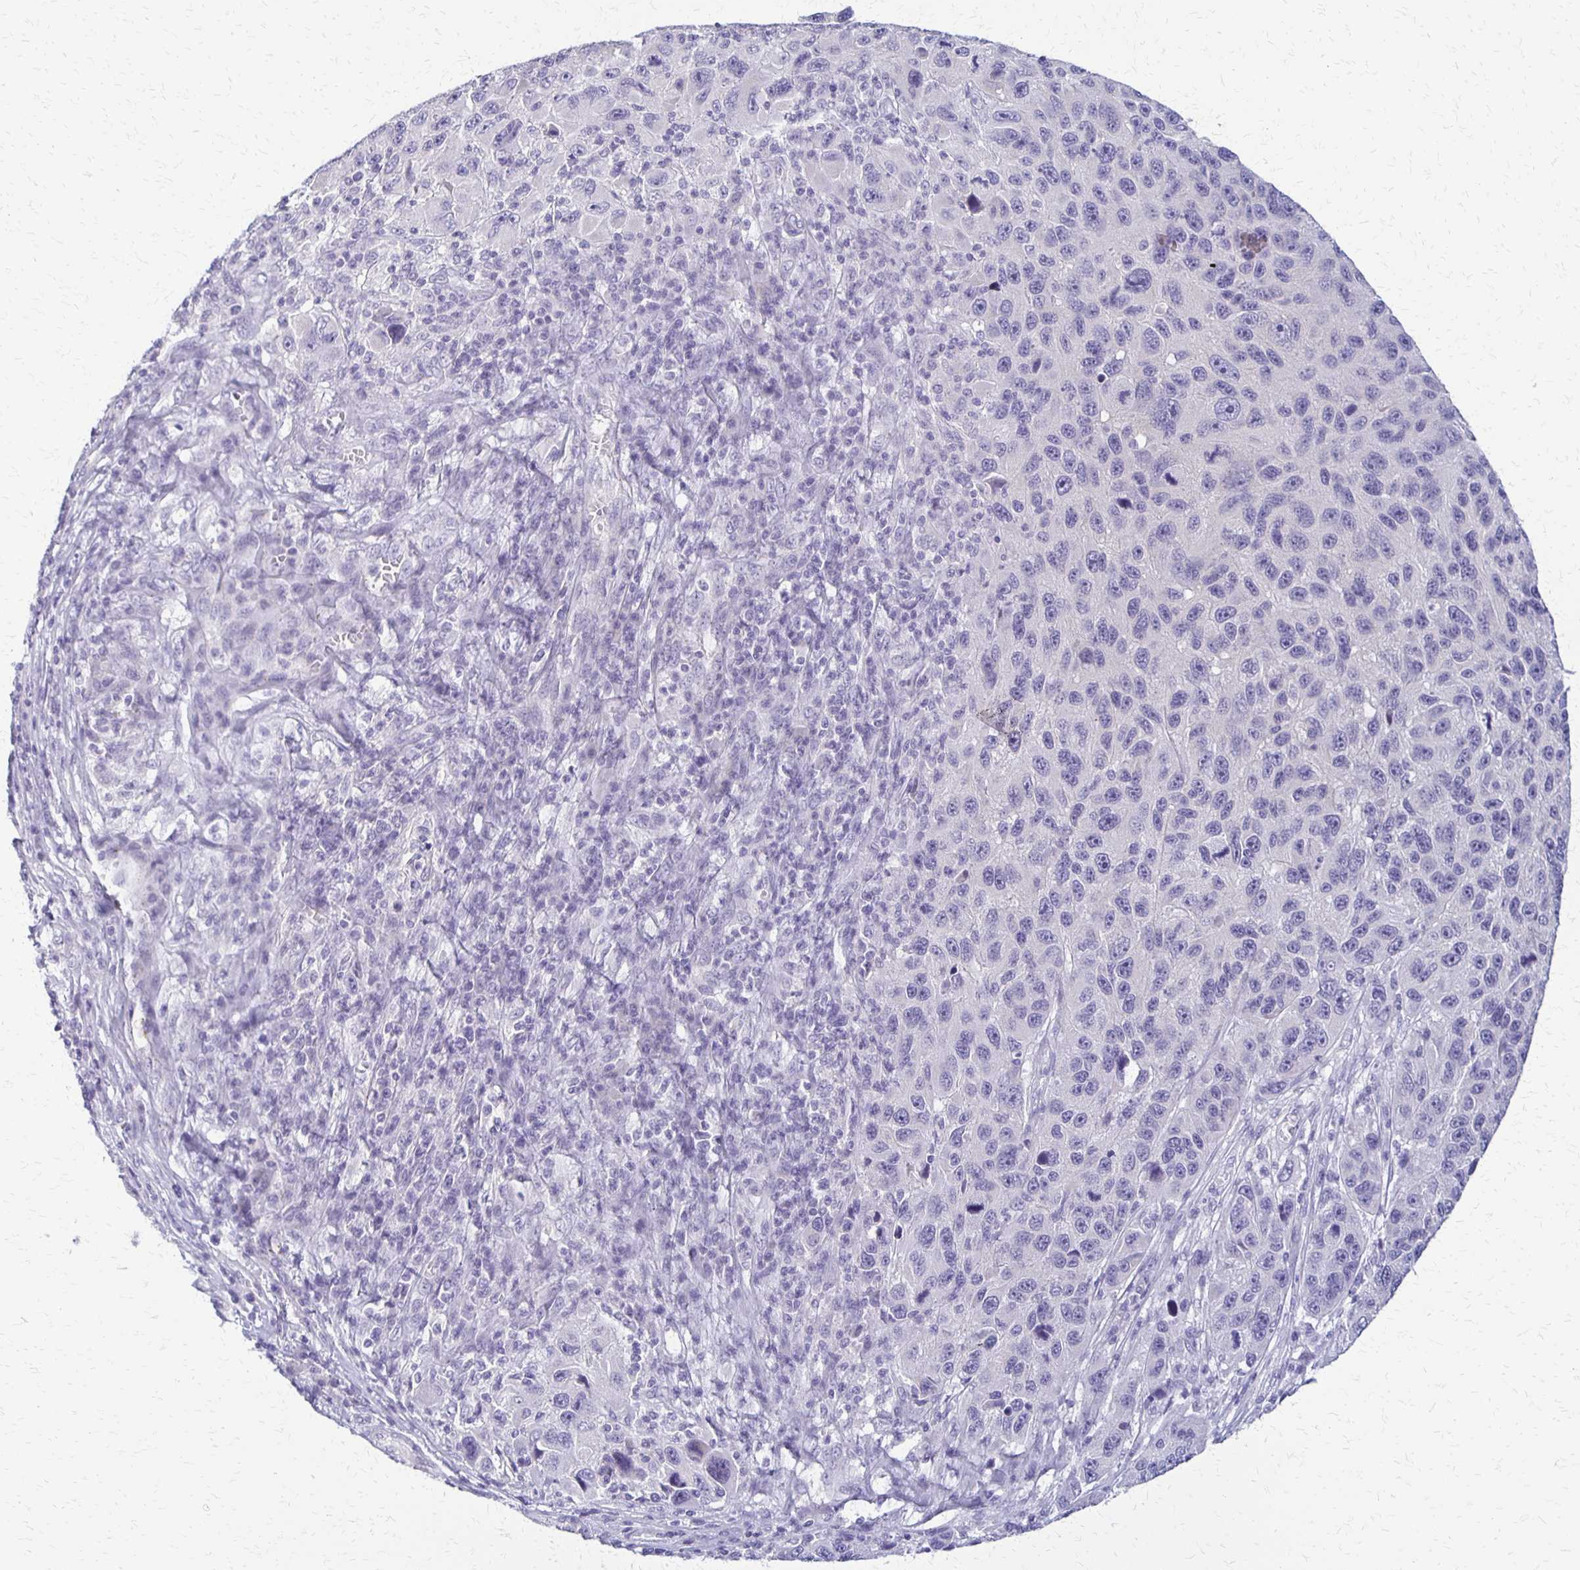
{"staining": {"intensity": "negative", "quantity": "none", "location": "none"}, "tissue": "melanoma", "cell_type": "Tumor cells", "image_type": "cancer", "snomed": [{"axis": "morphology", "description": "Malignant melanoma, NOS"}, {"axis": "topography", "description": "Skin"}], "caption": "This photomicrograph is of malignant melanoma stained with IHC to label a protein in brown with the nuclei are counter-stained blue. There is no staining in tumor cells. The staining is performed using DAB (3,3'-diaminobenzidine) brown chromogen with nuclei counter-stained in using hematoxylin.", "gene": "RHOC", "patient": {"sex": "male", "age": 53}}